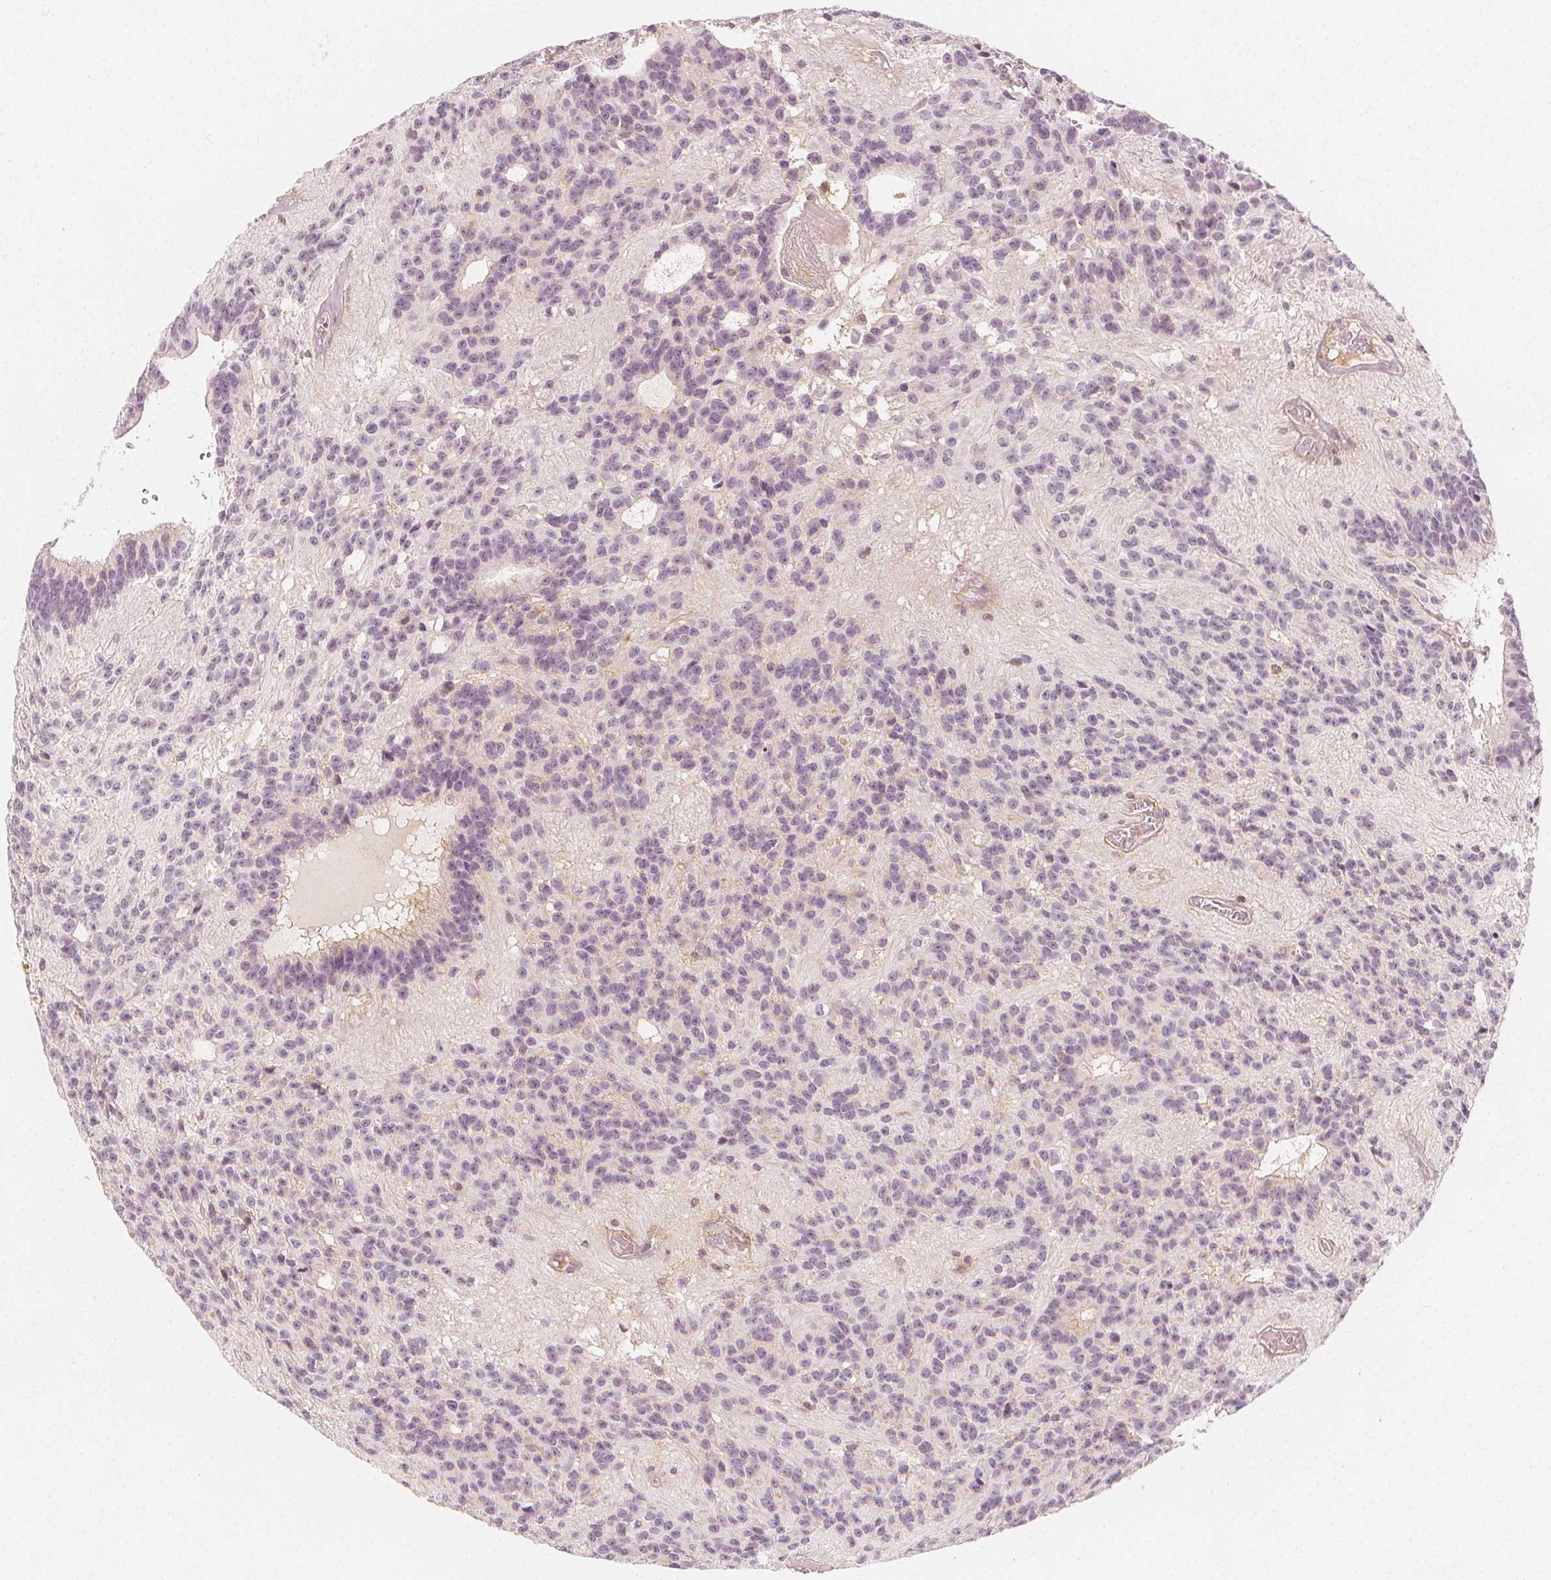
{"staining": {"intensity": "negative", "quantity": "none", "location": "none"}, "tissue": "glioma", "cell_type": "Tumor cells", "image_type": "cancer", "snomed": [{"axis": "morphology", "description": "Glioma, malignant, Low grade"}, {"axis": "topography", "description": "Brain"}], "caption": "Tumor cells show no significant staining in malignant glioma (low-grade).", "gene": "ARHGAP26", "patient": {"sex": "male", "age": 31}}